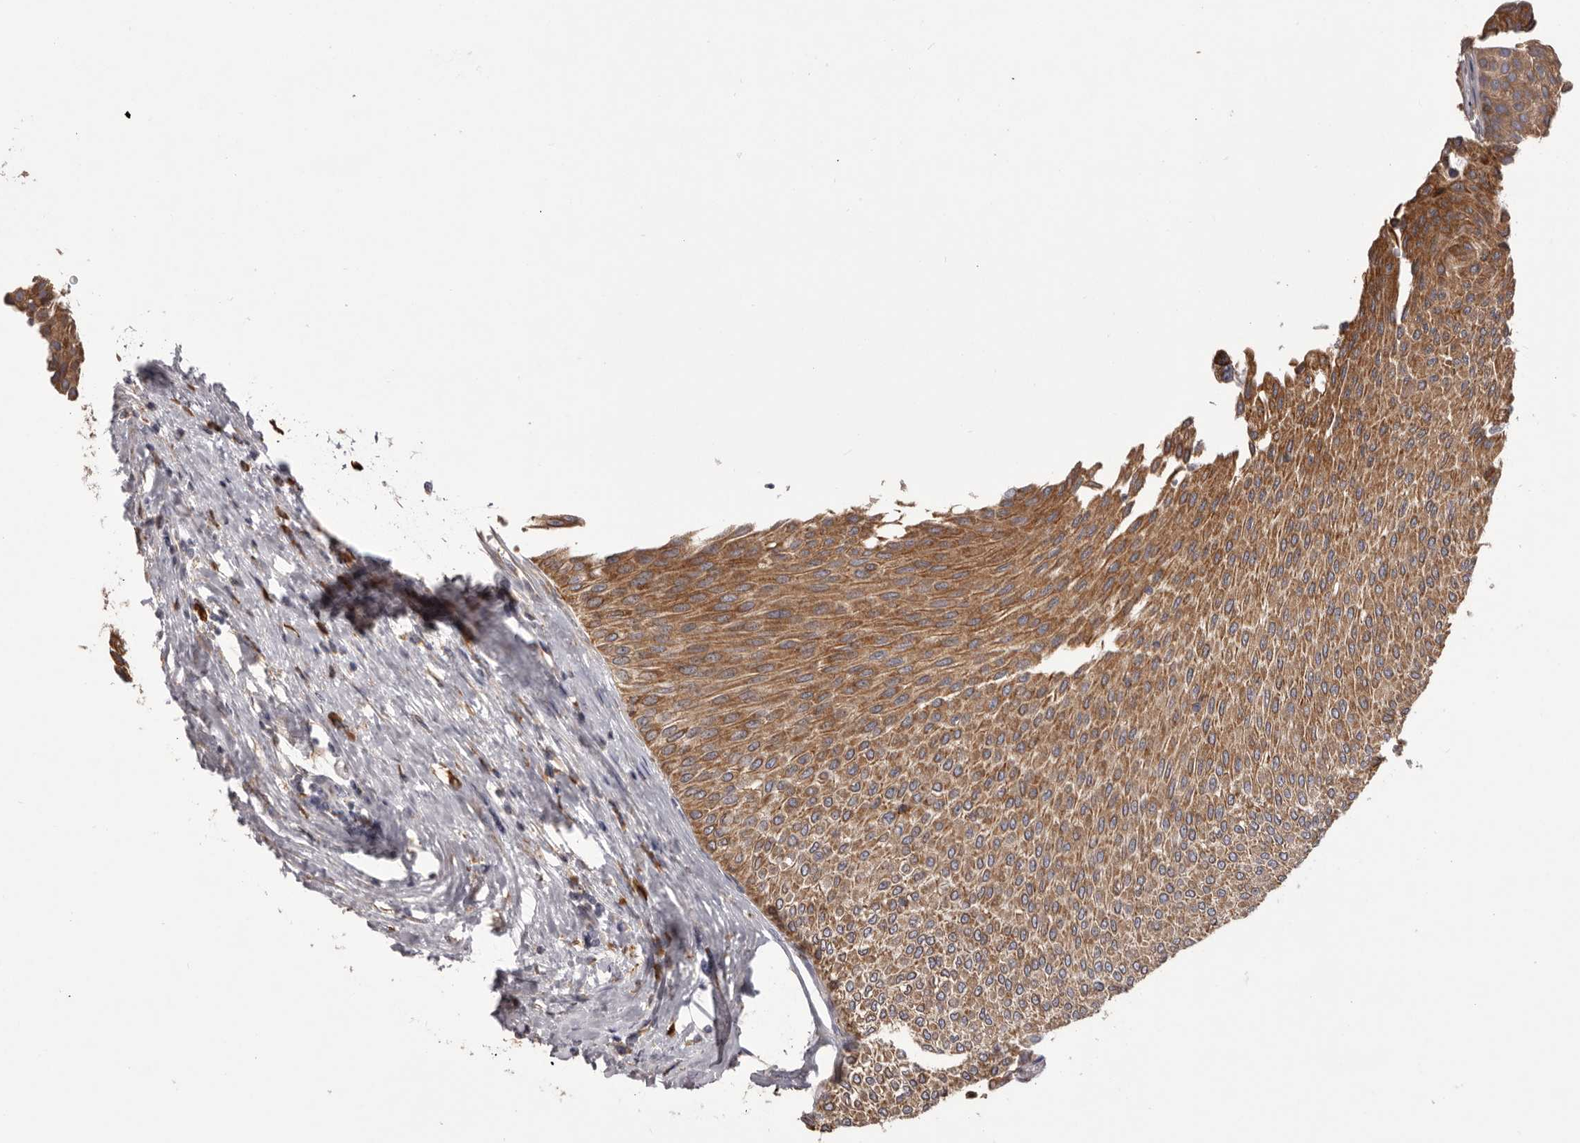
{"staining": {"intensity": "strong", "quantity": ">75%", "location": "cytoplasmic/membranous"}, "tissue": "urothelial cancer", "cell_type": "Tumor cells", "image_type": "cancer", "snomed": [{"axis": "morphology", "description": "Urothelial carcinoma, Low grade"}, {"axis": "topography", "description": "Urinary bladder"}], "caption": "Tumor cells display high levels of strong cytoplasmic/membranous expression in about >75% of cells in human low-grade urothelial carcinoma.", "gene": "QRSL1", "patient": {"sex": "male", "age": 78}}